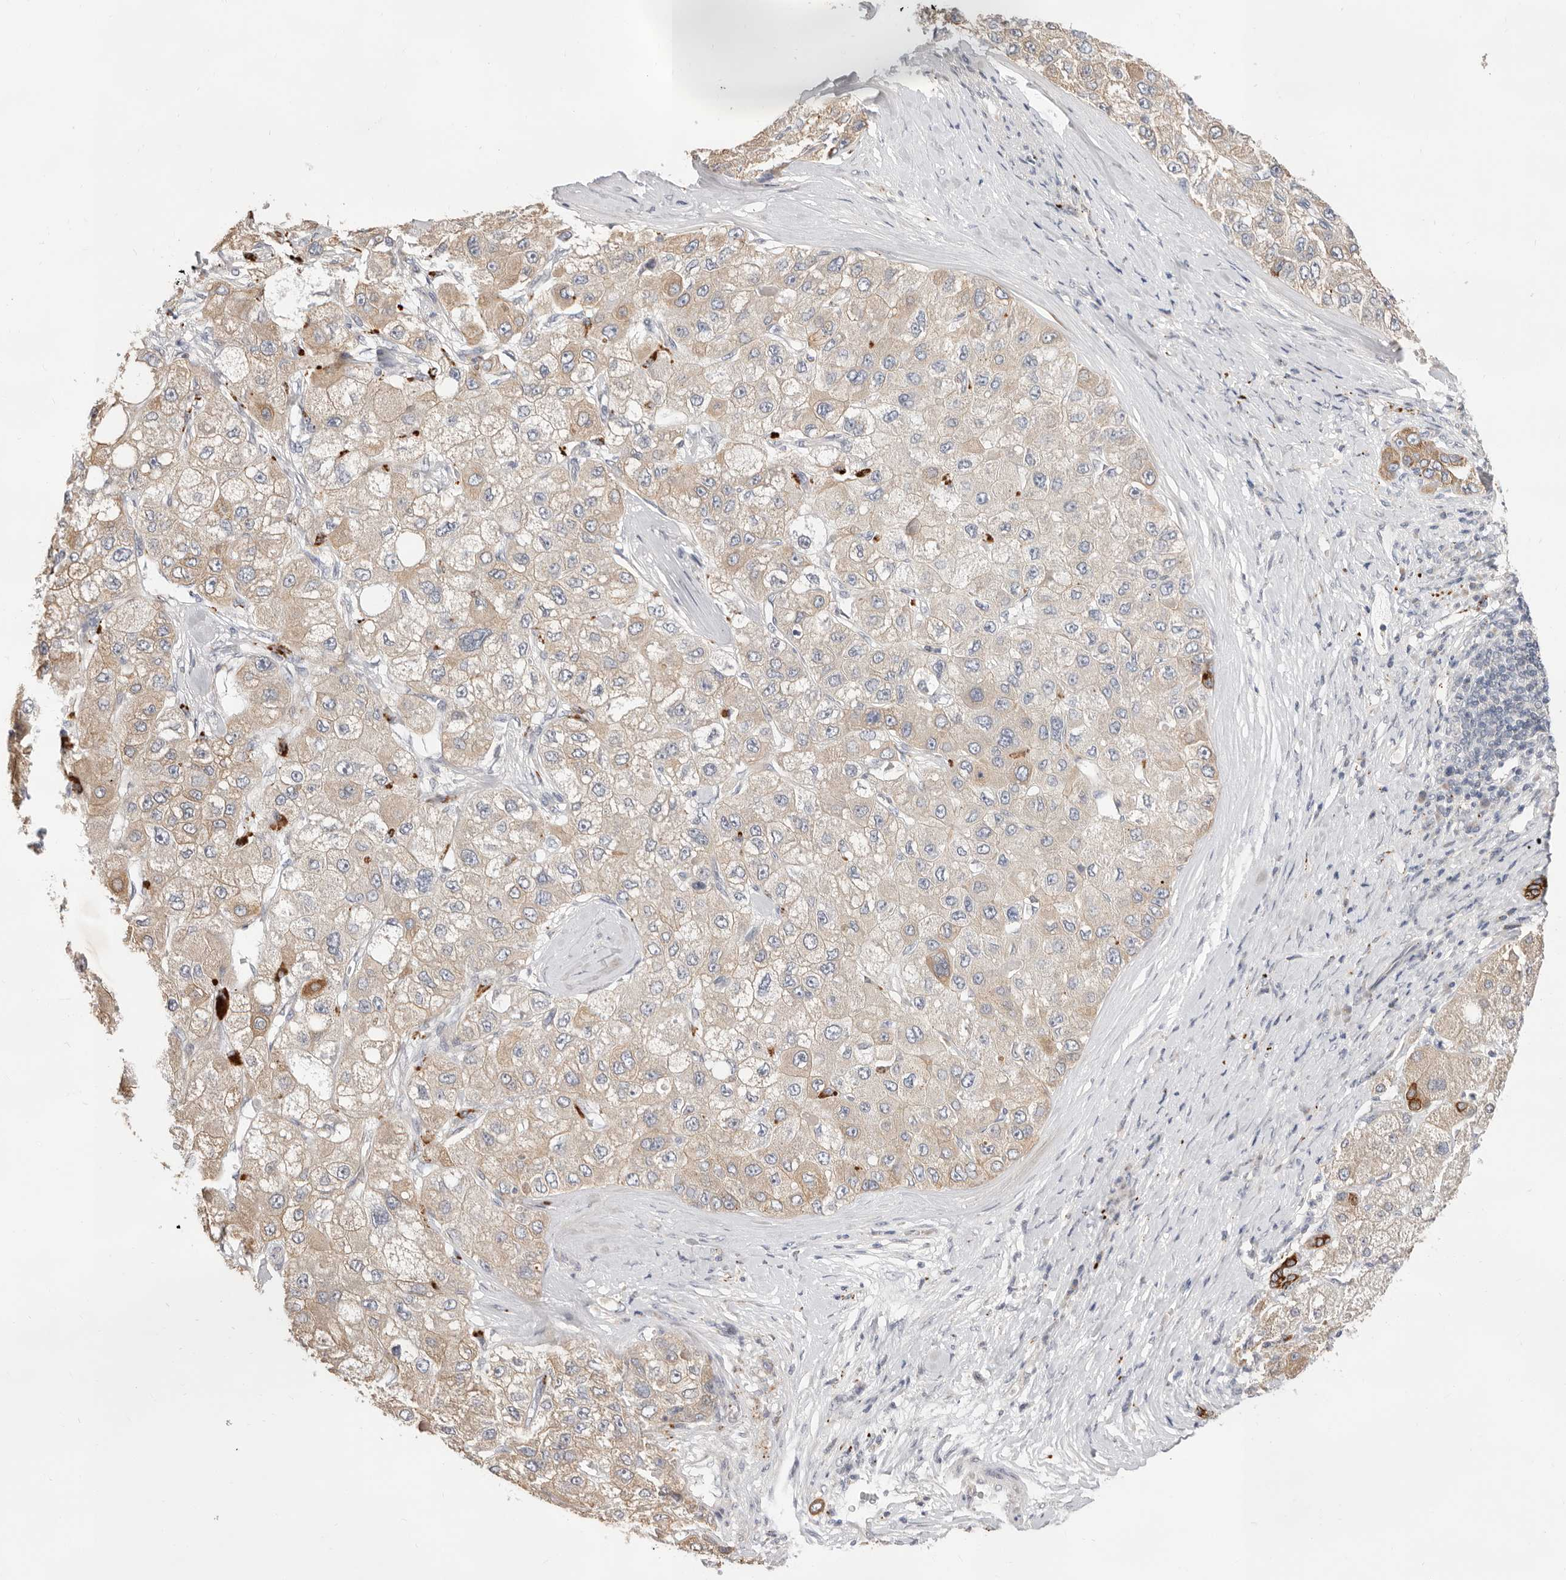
{"staining": {"intensity": "weak", "quantity": "25%-75%", "location": "cytoplasmic/membranous"}, "tissue": "liver cancer", "cell_type": "Tumor cells", "image_type": "cancer", "snomed": [{"axis": "morphology", "description": "Carcinoma, Hepatocellular, NOS"}, {"axis": "topography", "description": "Liver"}], "caption": "Immunohistochemical staining of human hepatocellular carcinoma (liver) exhibits low levels of weak cytoplasmic/membranous expression in approximately 25%-75% of tumor cells. (DAB = brown stain, brightfield microscopy at high magnification).", "gene": "USH1C", "patient": {"sex": "male", "age": 80}}